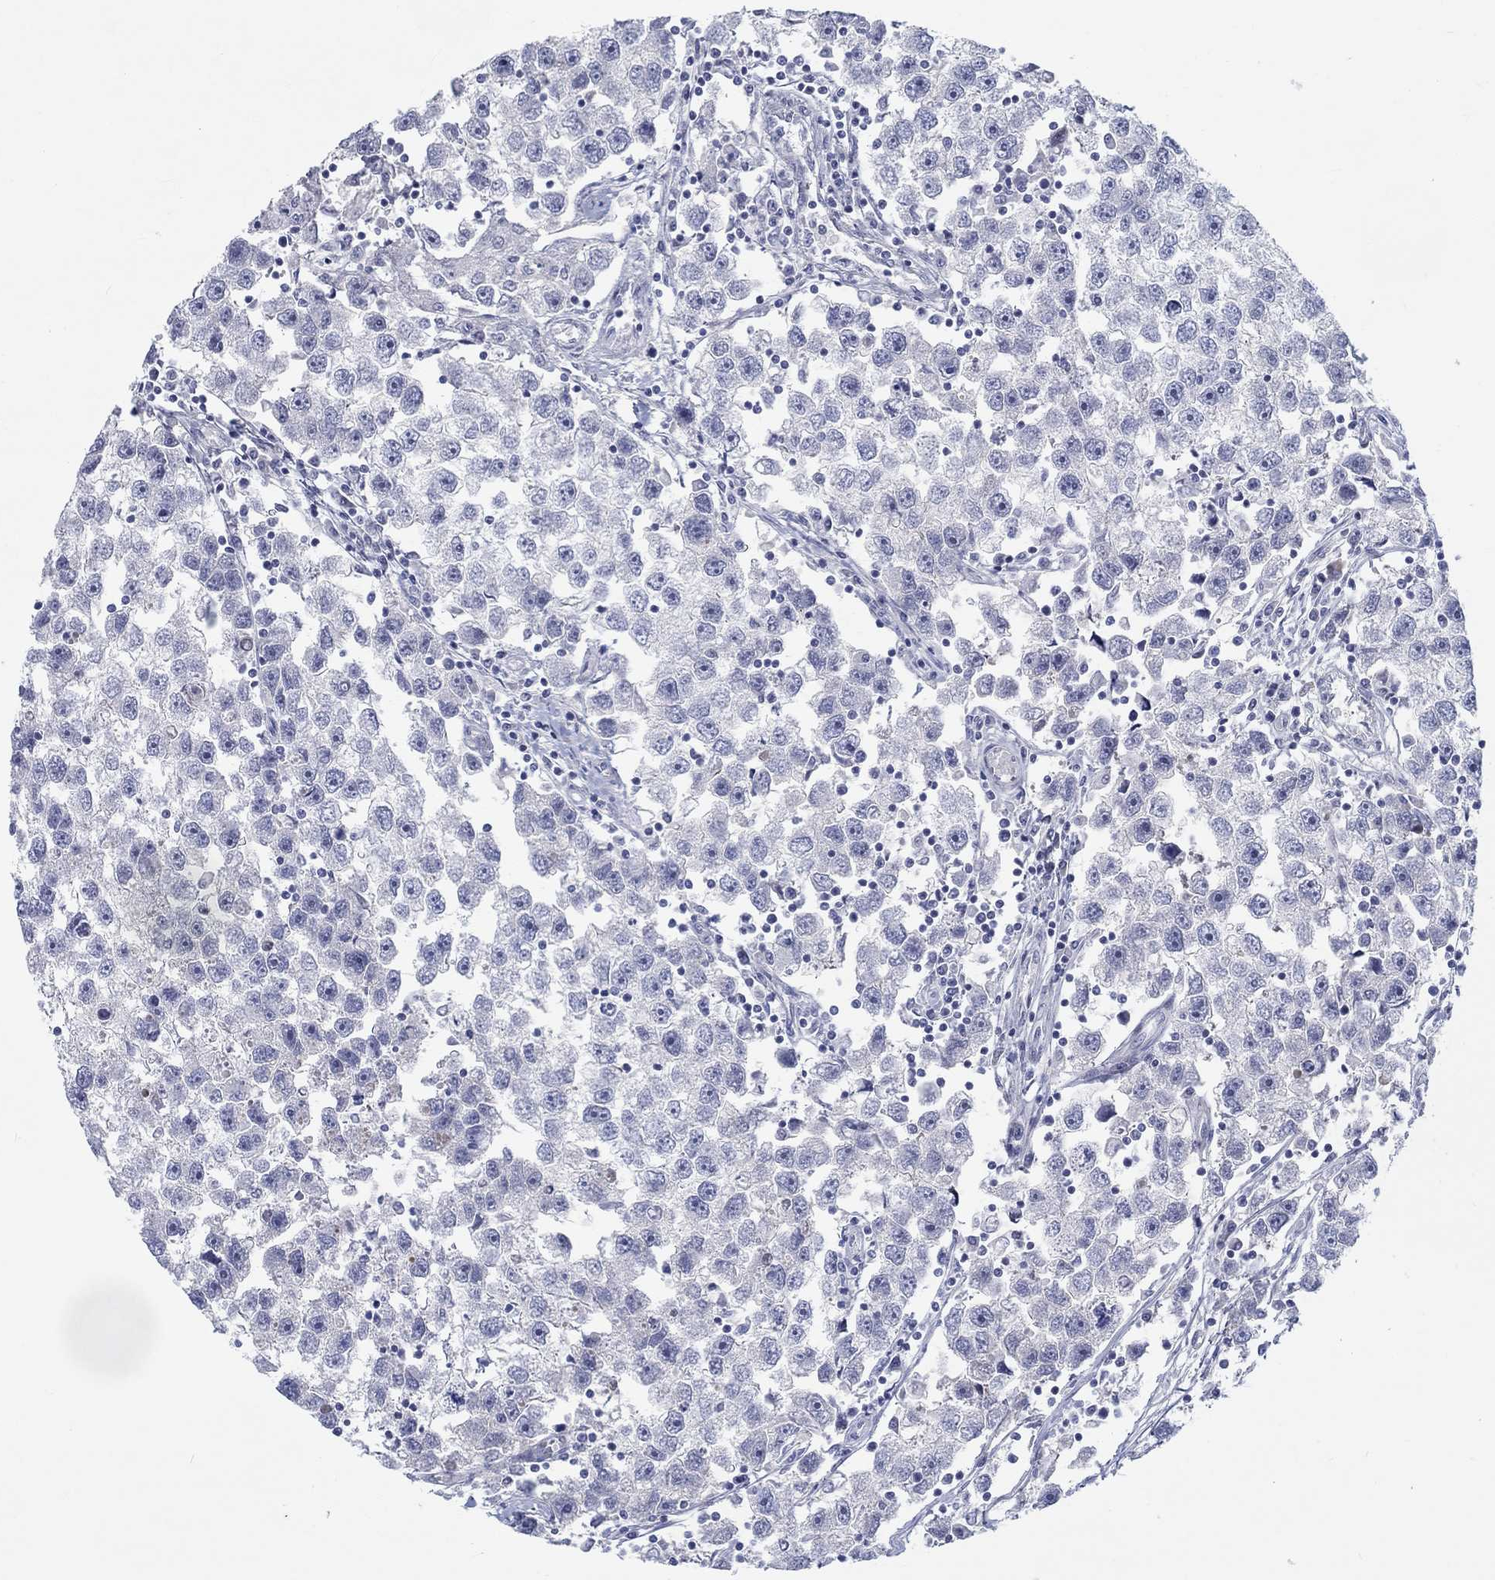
{"staining": {"intensity": "negative", "quantity": "none", "location": "none"}, "tissue": "testis cancer", "cell_type": "Tumor cells", "image_type": "cancer", "snomed": [{"axis": "morphology", "description": "Seminoma, NOS"}, {"axis": "topography", "description": "Testis"}], "caption": "IHC of human testis seminoma shows no expression in tumor cells. Brightfield microscopy of immunohistochemistry (IHC) stained with DAB (brown) and hematoxylin (blue), captured at high magnification.", "gene": "ARHGAP36", "patient": {"sex": "male", "age": 30}}